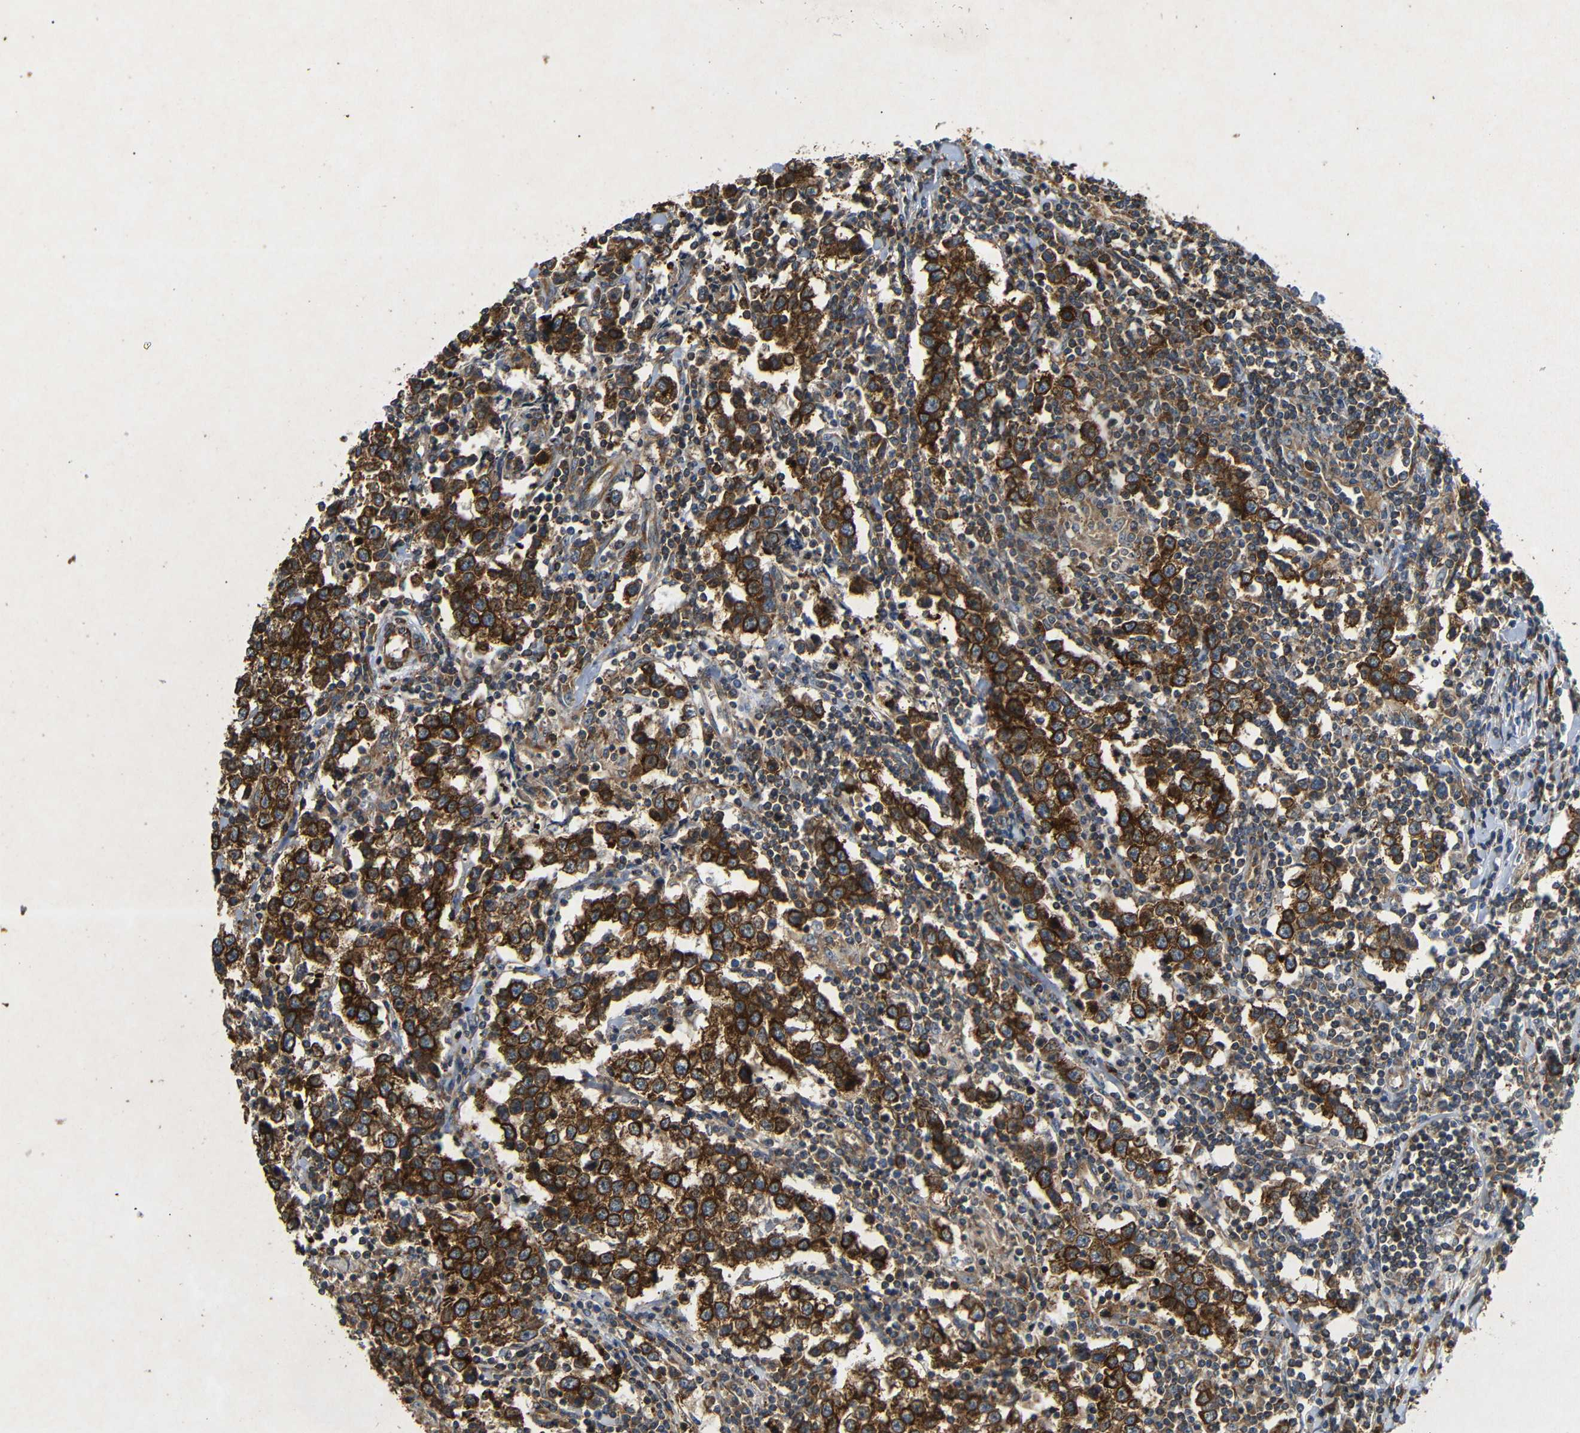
{"staining": {"intensity": "strong", "quantity": ">75%", "location": "cytoplasmic/membranous"}, "tissue": "testis cancer", "cell_type": "Tumor cells", "image_type": "cancer", "snomed": [{"axis": "morphology", "description": "Seminoma, NOS"}, {"axis": "morphology", "description": "Carcinoma, Embryonal, NOS"}, {"axis": "topography", "description": "Testis"}], "caption": "Approximately >75% of tumor cells in human testis embryonal carcinoma reveal strong cytoplasmic/membranous protein expression as visualized by brown immunohistochemical staining.", "gene": "BTF3", "patient": {"sex": "male", "age": 36}}